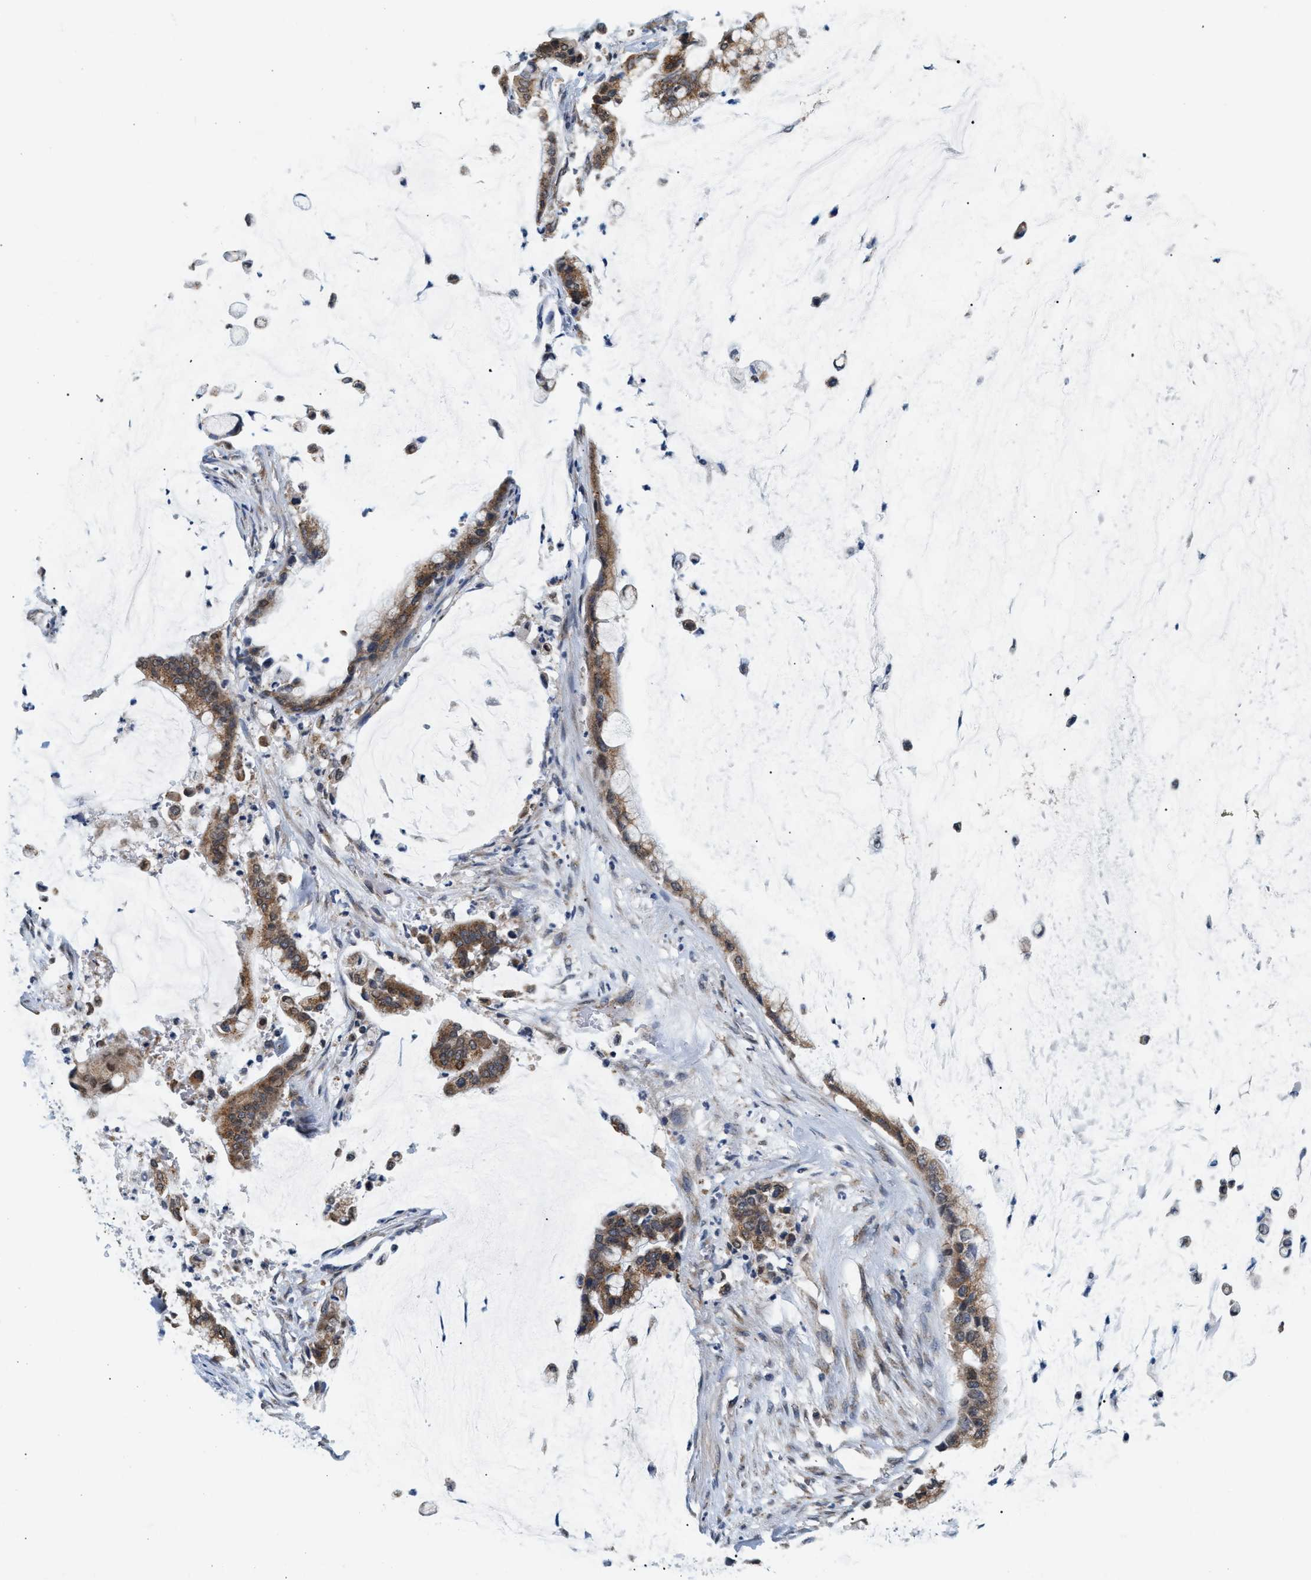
{"staining": {"intensity": "moderate", "quantity": ">75%", "location": "cytoplasmic/membranous"}, "tissue": "pancreatic cancer", "cell_type": "Tumor cells", "image_type": "cancer", "snomed": [{"axis": "morphology", "description": "Adenocarcinoma, NOS"}, {"axis": "topography", "description": "Pancreas"}], "caption": "Immunohistochemistry (IHC) of human pancreatic cancer displays medium levels of moderate cytoplasmic/membranous expression in about >75% of tumor cells. (Brightfield microscopy of DAB IHC at high magnification).", "gene": "KCNMB2", "patient": {"sex": "male", "age": 41}}